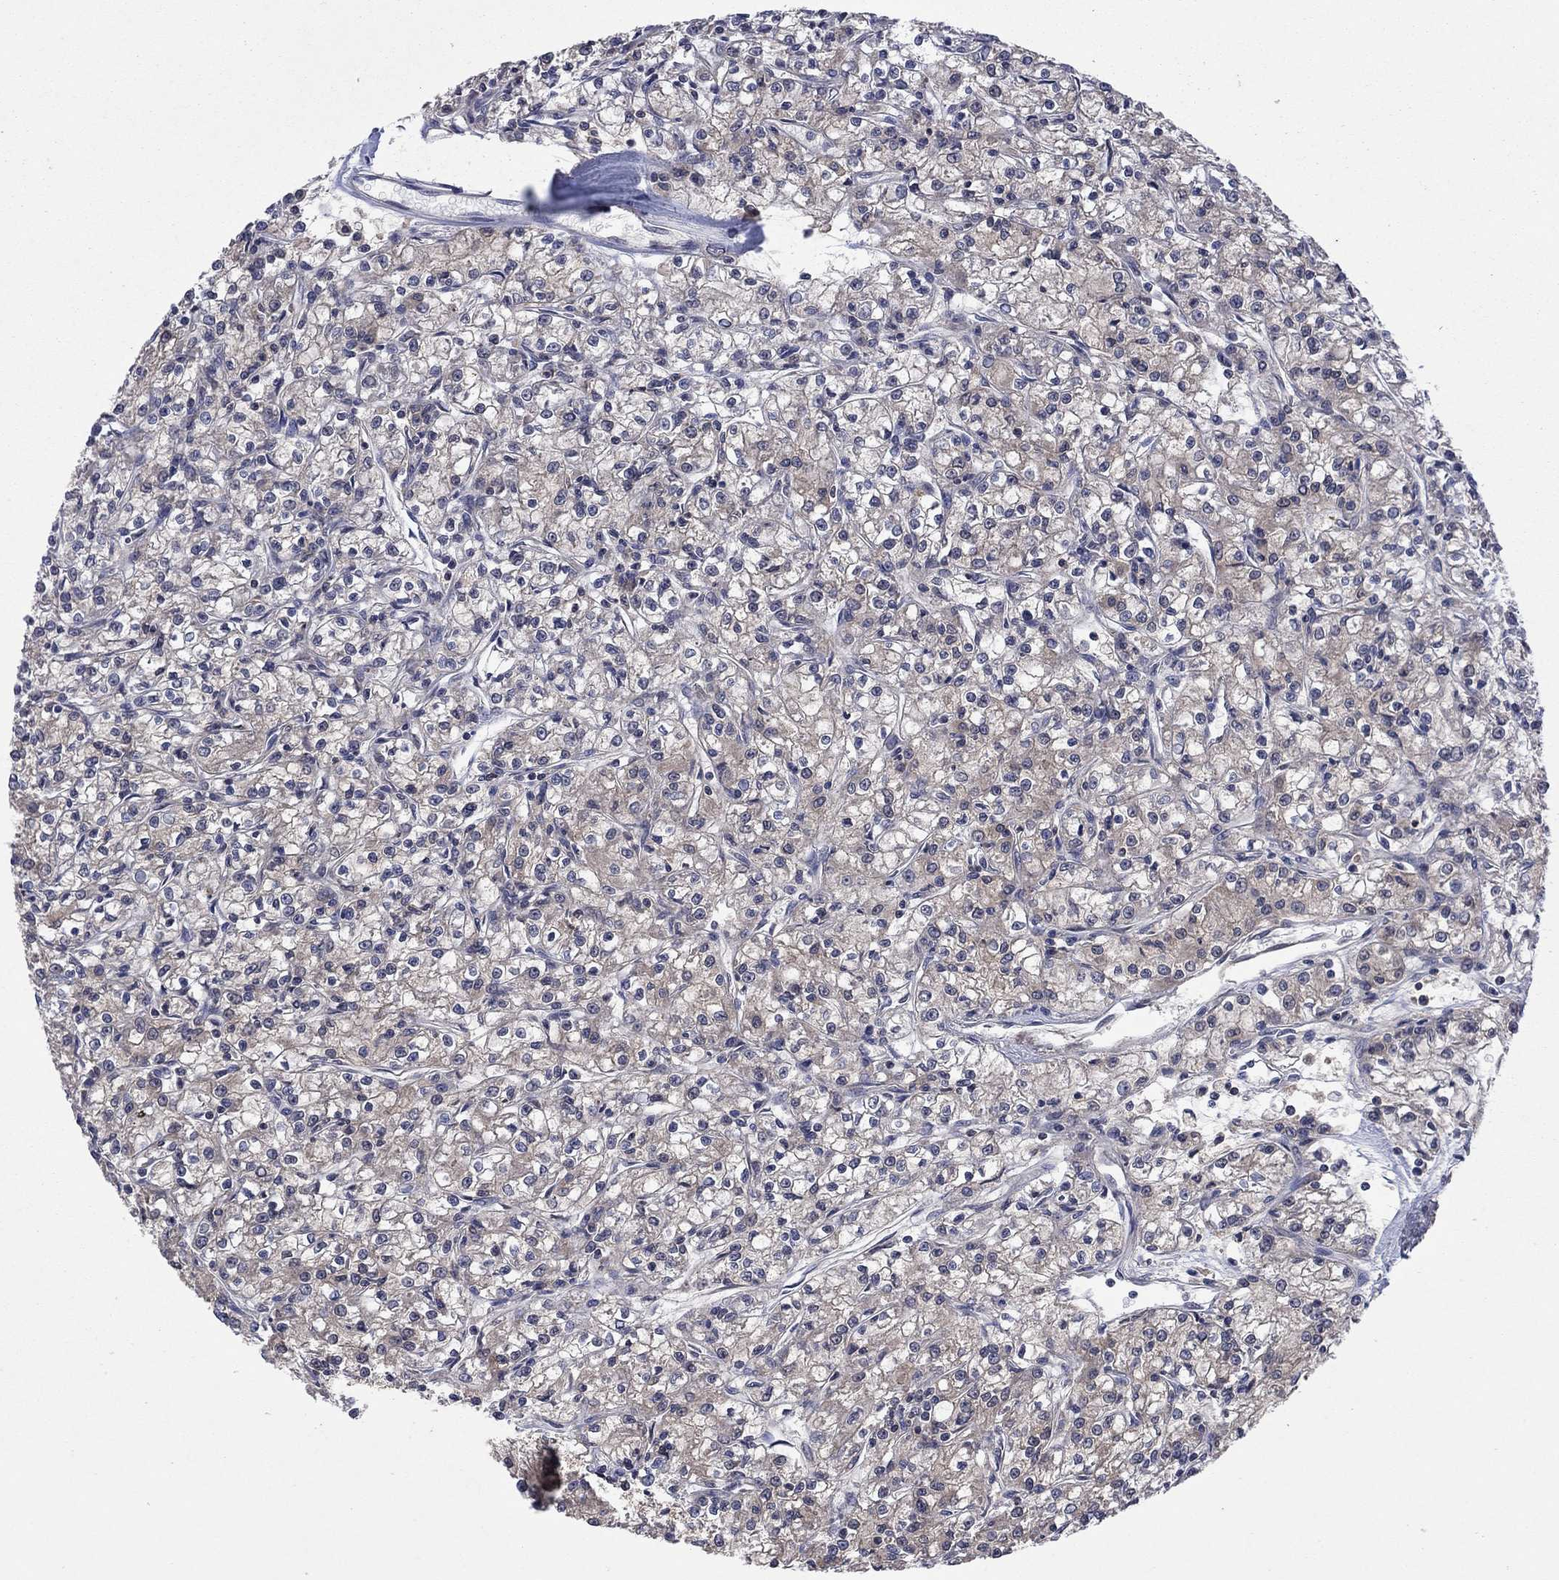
{"staining": {"intensity": "negative", "quantity": "none", "location": "none"}, "tissue": "renal cancer", "cell_type": "Tumor cells", "image_type": "cancer", "snomed": [{"axis": "morphology", "description": "Adenocarcinoma, NOS"}, {"axis": "topography", "description": "Kidney"}], "caption": "There is no significant positivity in tumor cells of renal cancer (adenocarcinoma). The staining was performed using DAB (3,3'-diaminobenzidine) to visualize the protein expression in brown, while the nuclei were stained in blue with hematoxylin (Magnification: 20x).", "gene": "IAH1", "patient": {"sex": "female", "age": 59}}